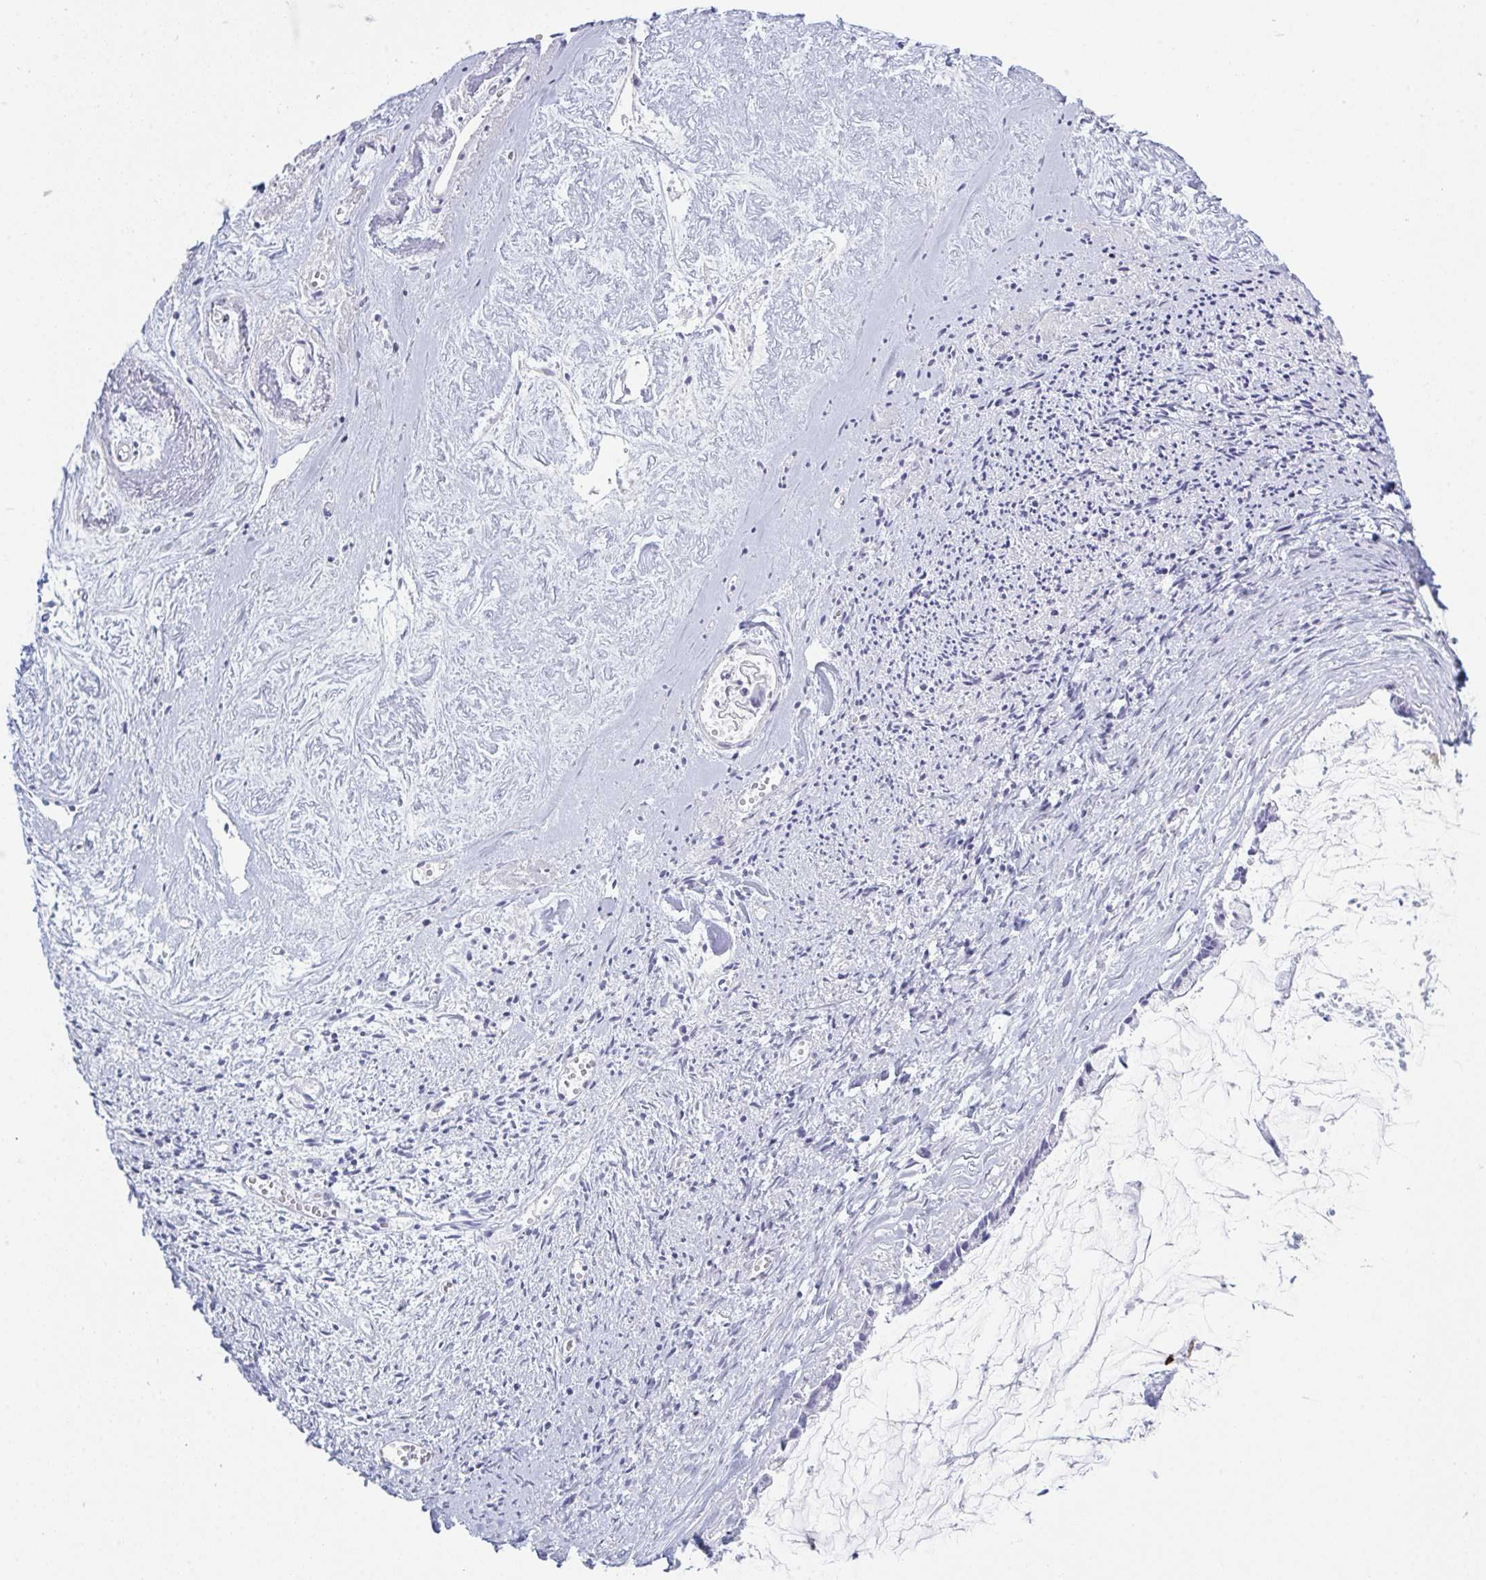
{"staining": {"intensity": "negative", "quantity": "none", "location": "none"}, "tissue": "ovarian cancer", "cell_type": "Tumor cells", "image_type": "cancer", "snomed": [{"axis": "morphology", "description": "Cystadenocarcinoma, mucinous, NOS"}, {"axis": "topography", "description": "Ovary"}], "caption": "Ovarian mucinous cystadenocarcinoma was stained to show a protein in brown. There is no significant expression in tumor cells.", "gene": "MYO1F", "patient": {"sex": "female", "age": 90}}